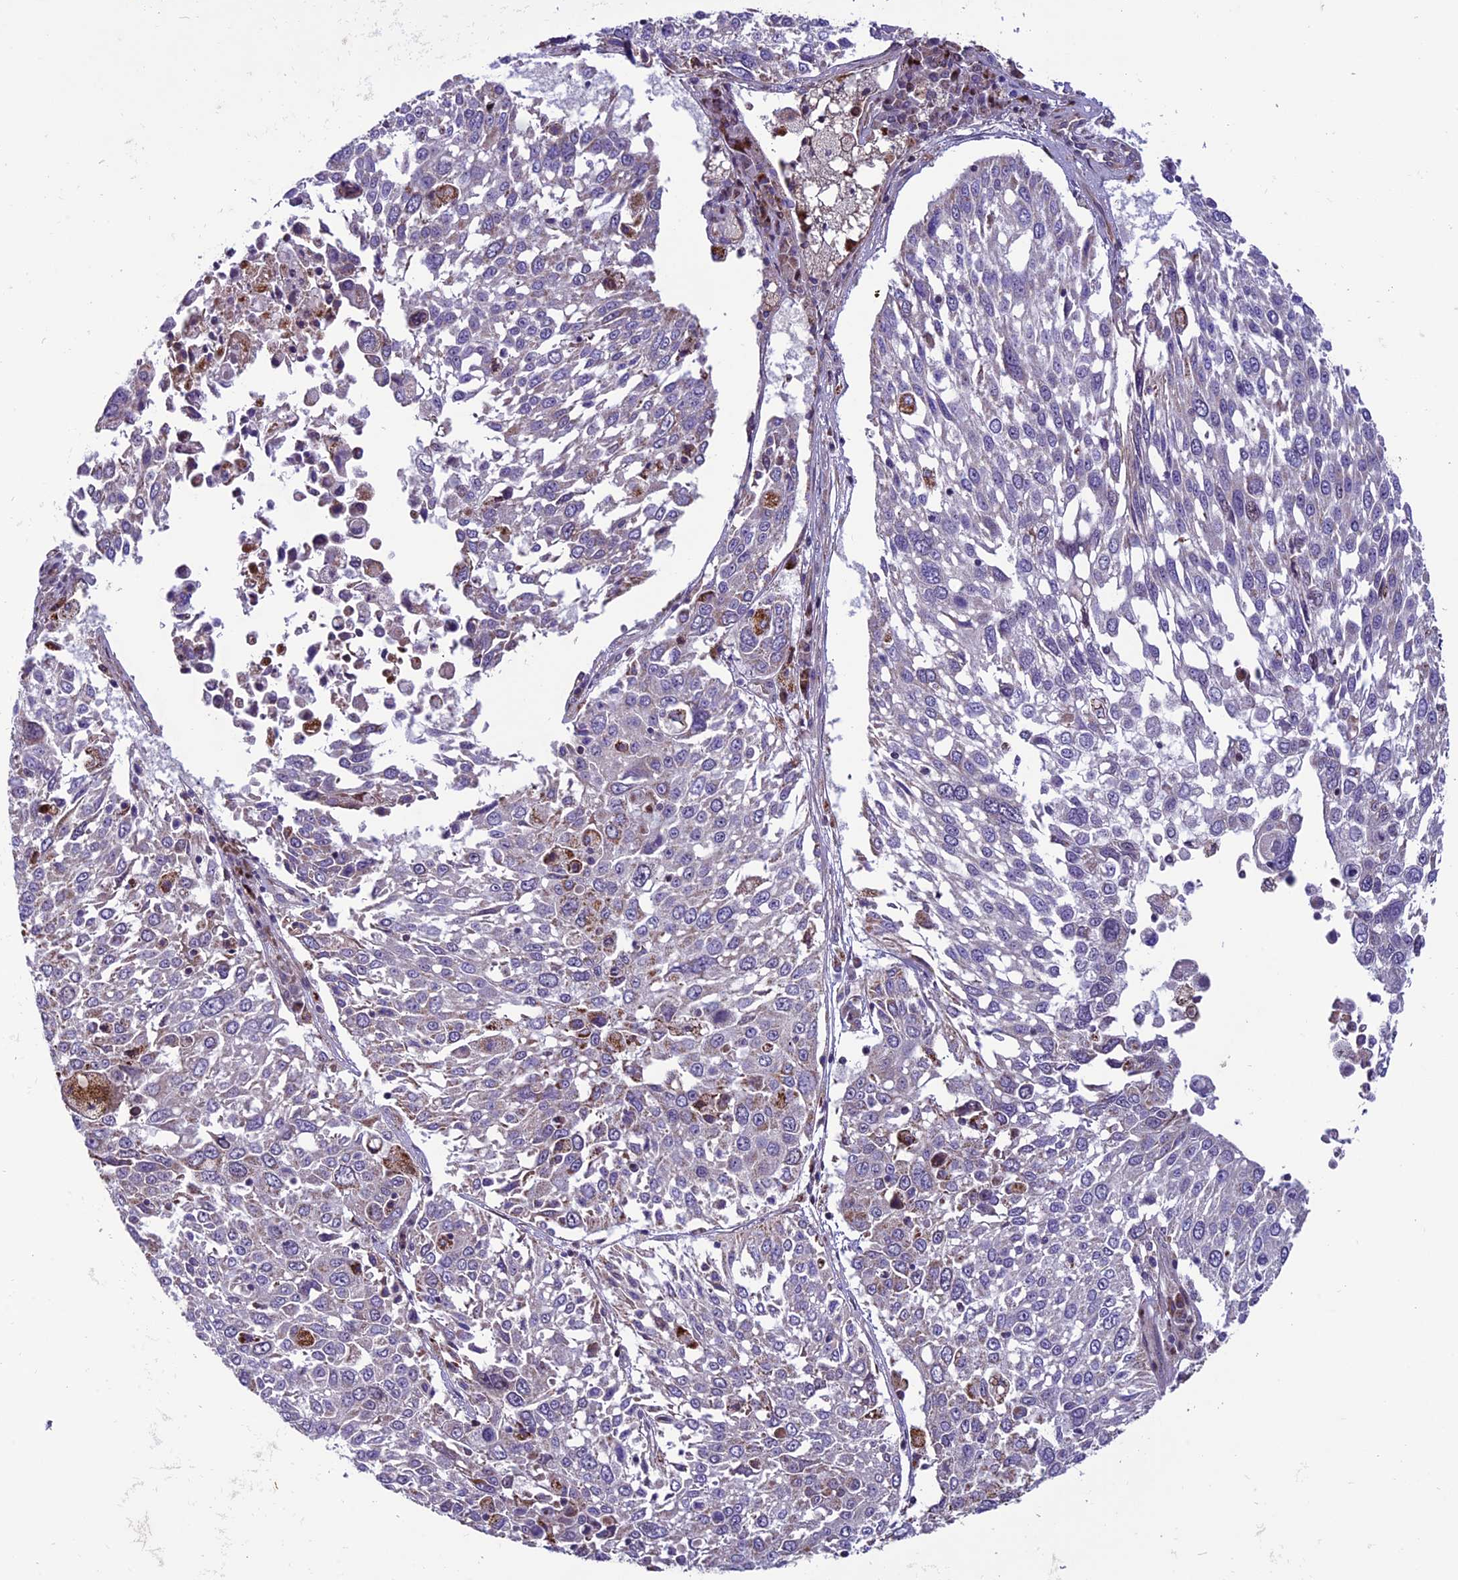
{"staining": {"intensity": "negative", "quantity": "none", "location": "none"}, "tissue": "lung cancer", "cell_type": "Tumor cells", "image_type": "cancer", "snomed": [{"axis": "morphology", "description": "Squamous cell carcinoma, NOS"}, {"axis": "topography", "description": "Lung"}], "caption": "Immunohistochemistry (IHC) histopathology image of human squamous cell carcinoma (lung) stained for a protein (brown), which shows no staining in tumor cells. (DAB immunohistochemistry (IHC), high magnification).", "gene": "MIEF2", "patient": {"sex": "male", "age": 65}}